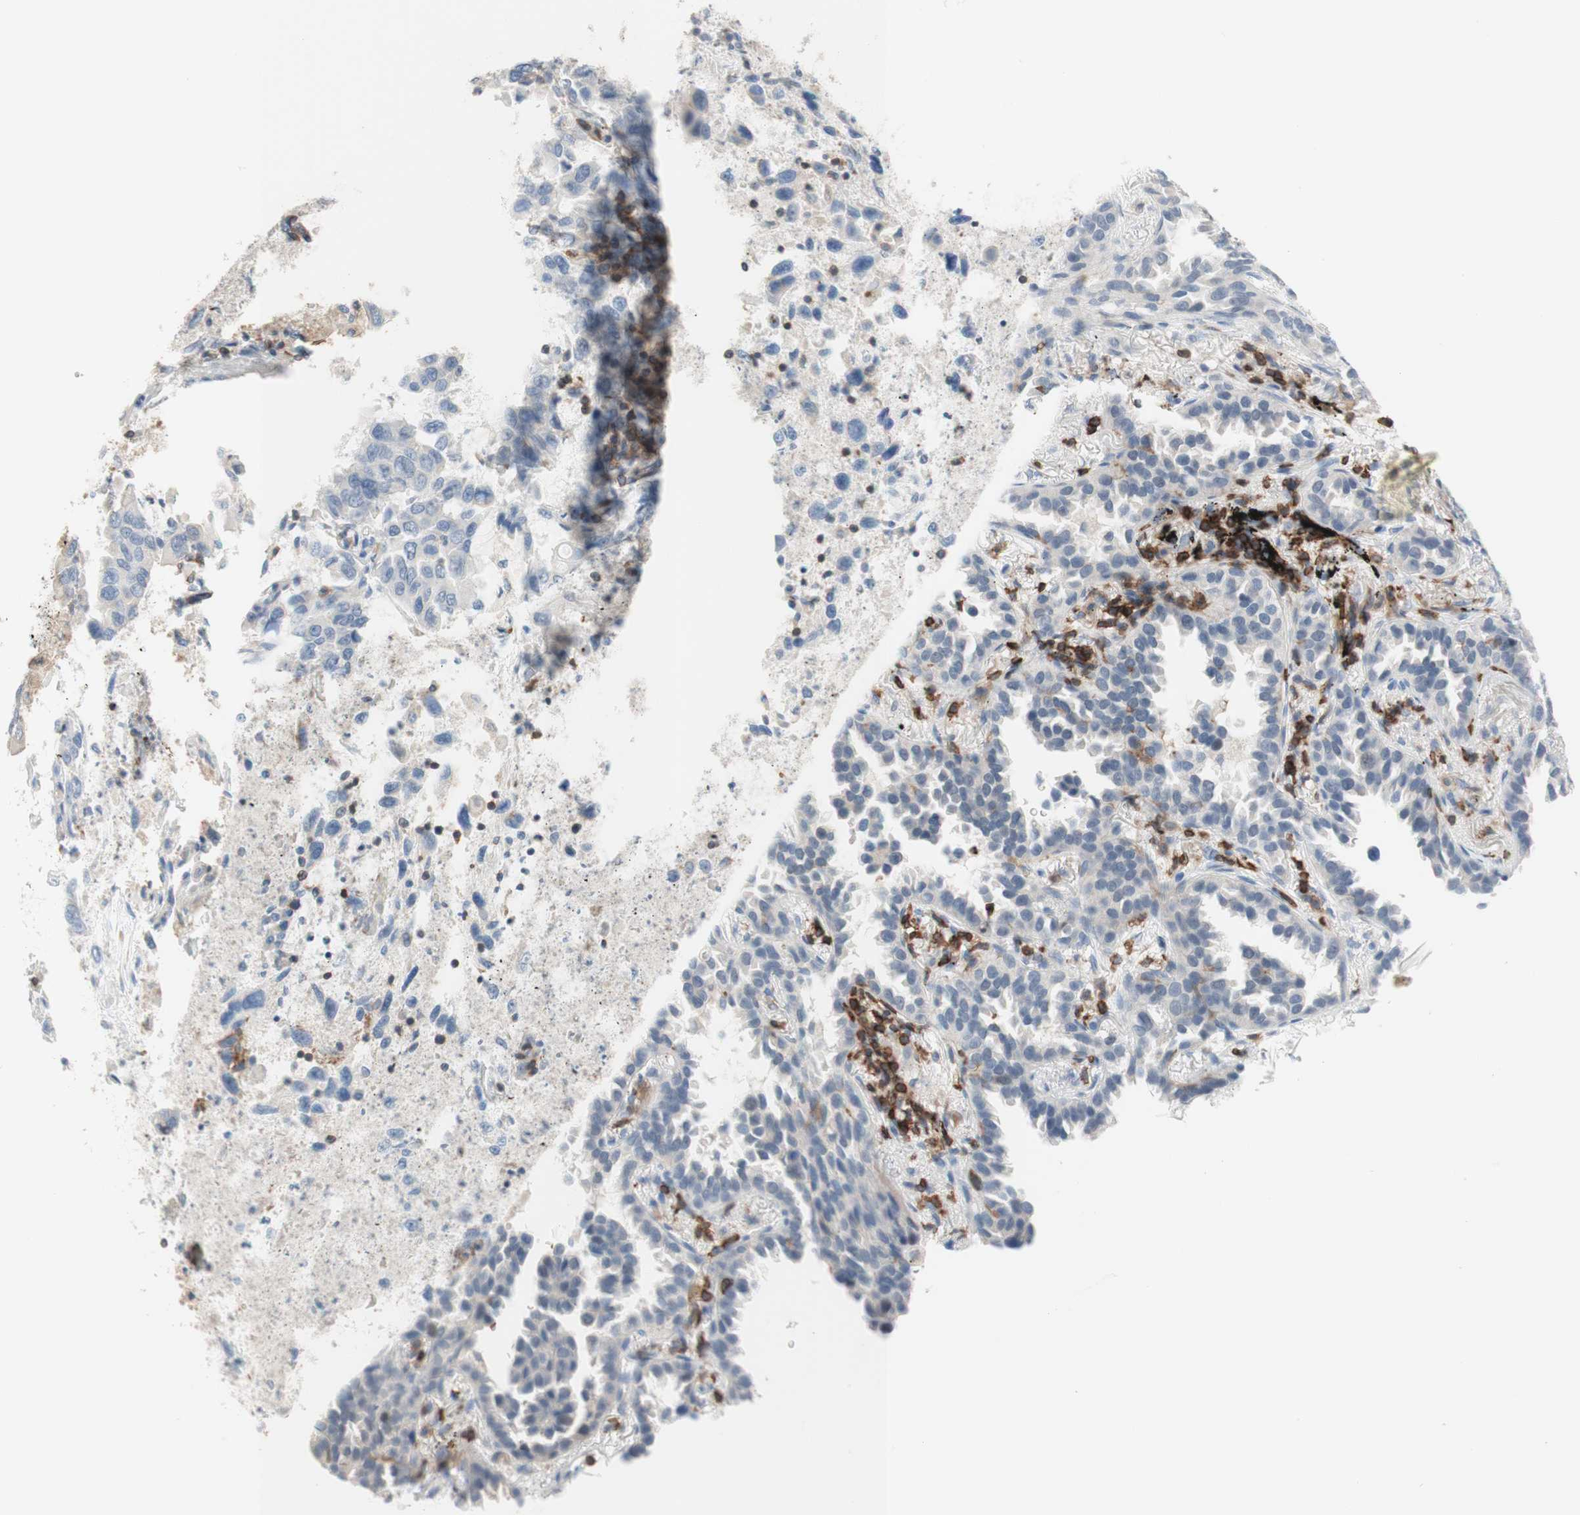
{"staining": {"intensity": "negative", "quantity": "none", "location": "none"}, "tissue": "lung cancer", "cell_type": "Tumor cells", "image_type": "cancer", "snomed": [{"axis": "morphology", "description": "Normal tissue, NOS"}, {"axis": "morphology", "description": "Adenocarcinoma, NOS"}, {"axis": "topography", "description": "Lung"}], "caption": "An immunohistochemistry micrograph of adenocarcinoma (lung) is shown. There is no staining in tumor cells of adenocarcinoma (lung).", "gene": "SPINK6", "patient": {"sex": "male", "age": 59}}